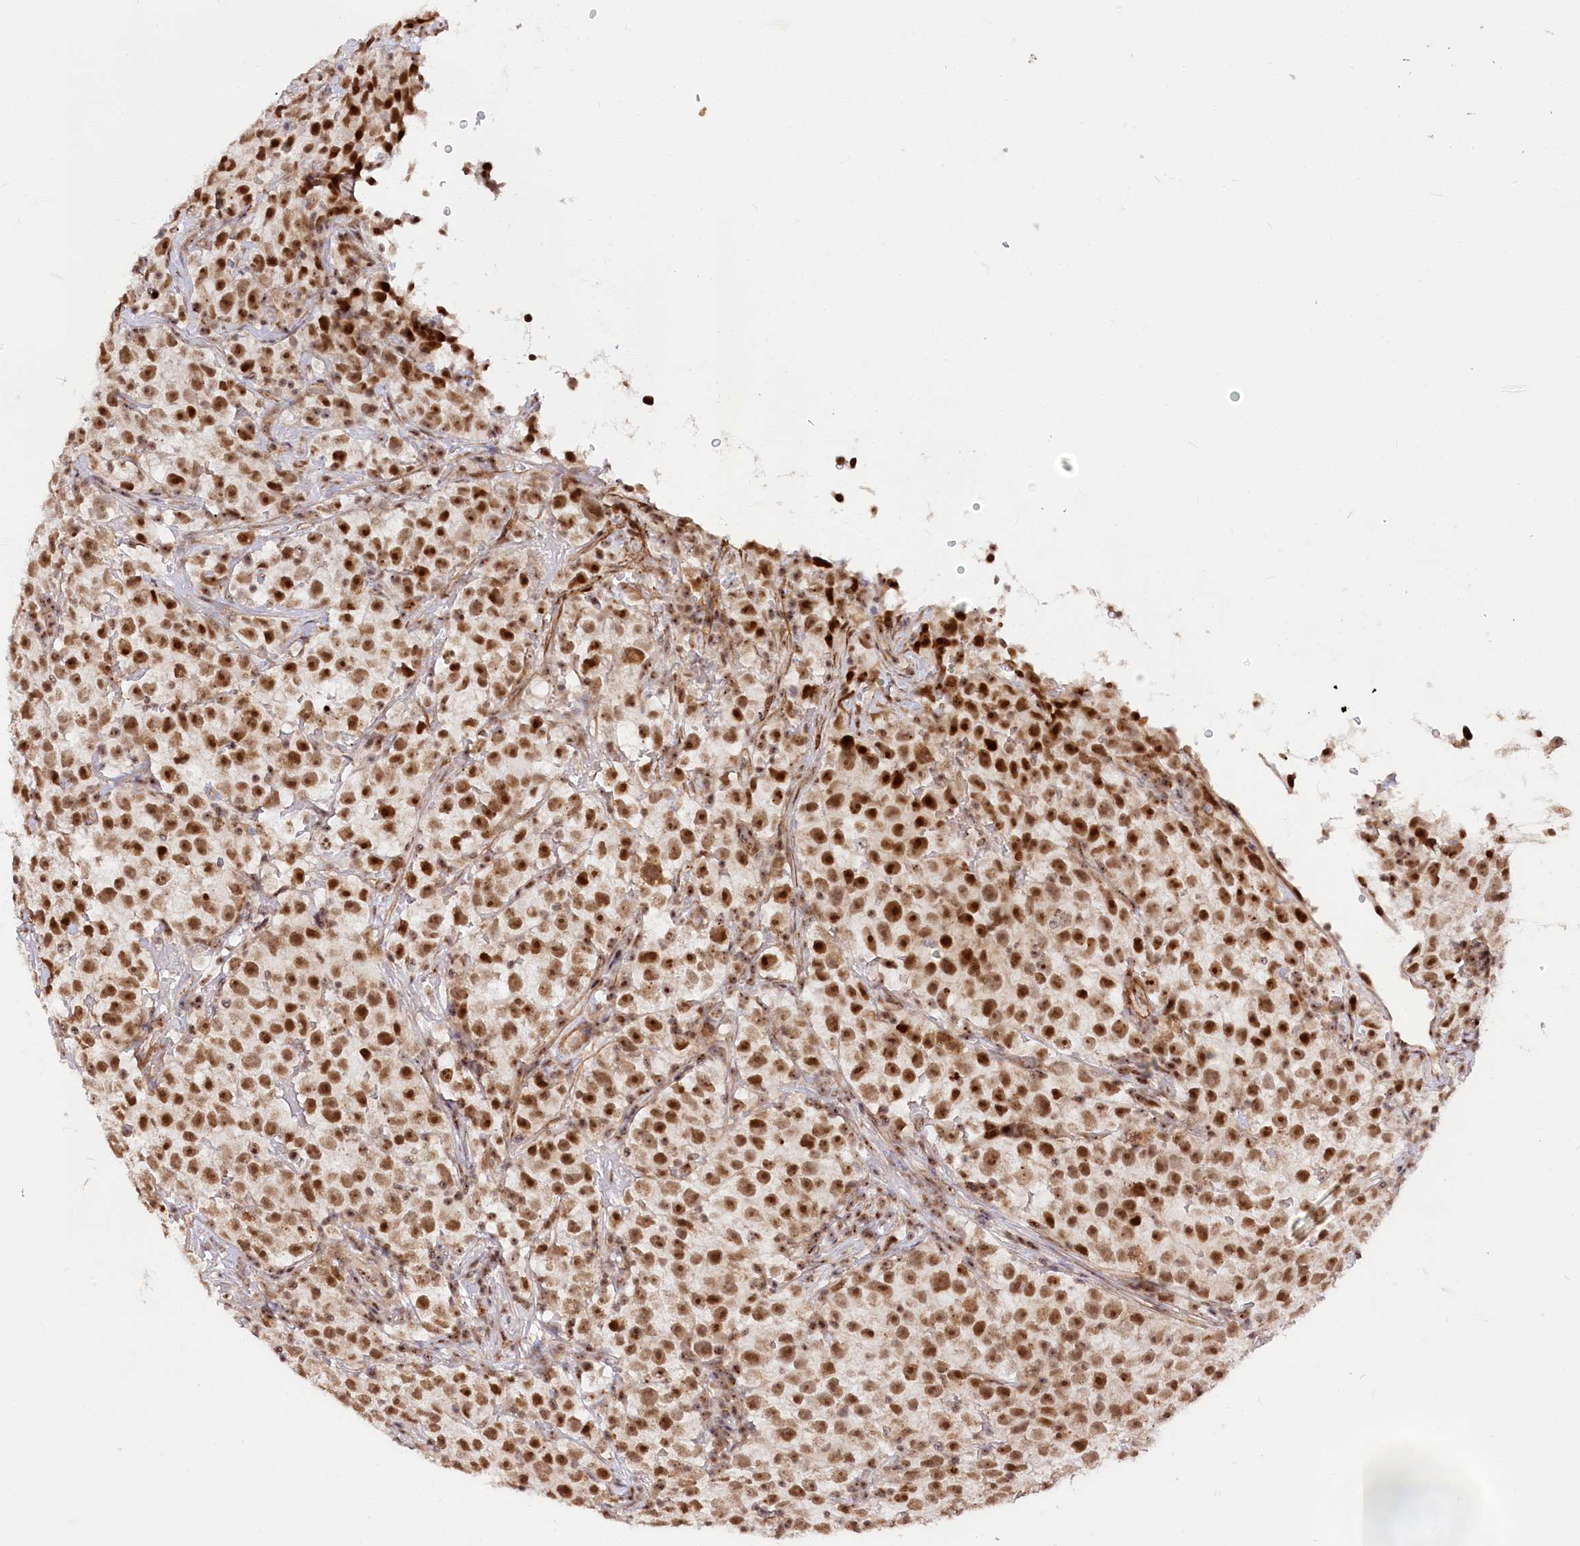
{"staining": {"intensity": "strong", "quantity": ">75%", "location": "nuclear"}, "tissue": "testis cancer", "cell_type": "Tumor cells", "image_type": "cancer", "snomed": [{"axis": "morphology", "description": "Seminoma, NOS"}, {"axis": "topography", "description": "Testis"}], "caption": "Protein positivity by immunohistochemistry displays strong nuclear positivity in approximately >75% of tumor cells in testis seminoma. The staining was performed using DAB (3,3'-diaminobenzidine), with brown indicating positive protein expression. Nuclei are stained blue with hematoxylin.", "gene": "GNL3L", "patient": {"sex": "male", "age": 22}}